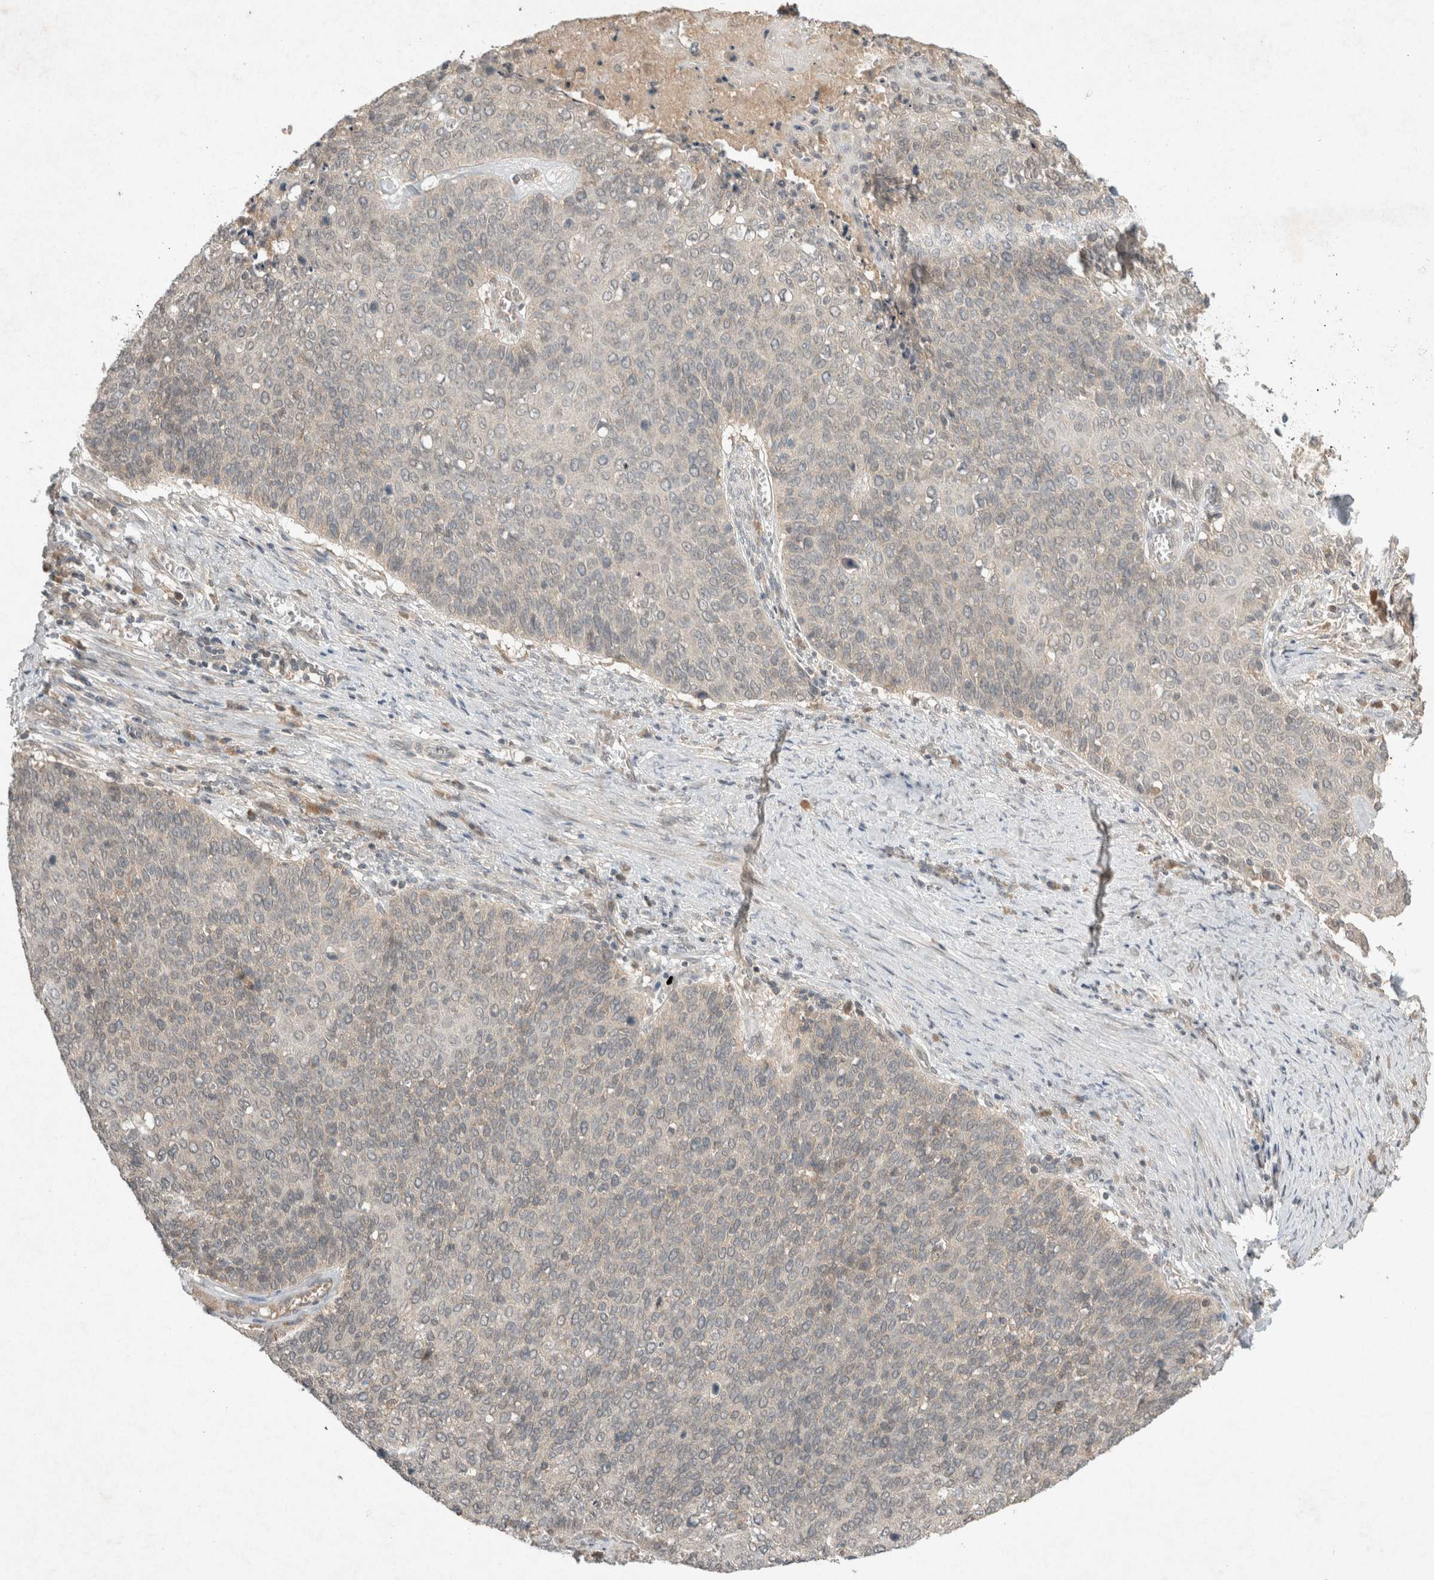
{"staining": {"intensity": "weak", "quantity": "<25%", "location": "cytoplasmic/membranous"}, "tissue": "cervical cancer", "cell_type": "Tumor cells", "image_type": "cancer", "snomed": [{"axis": "morphology", "description": "Squamous cell carcinoma, NOS"}, {"axis": "topography", "description": "Cervix"}], "caption": "Photomicrograph shows no protein staining in tumor cells of cervical squamous cell carcinoma tissue.", "gene": "LOXL2", "patient": {"sex": "female", "age": 39}}